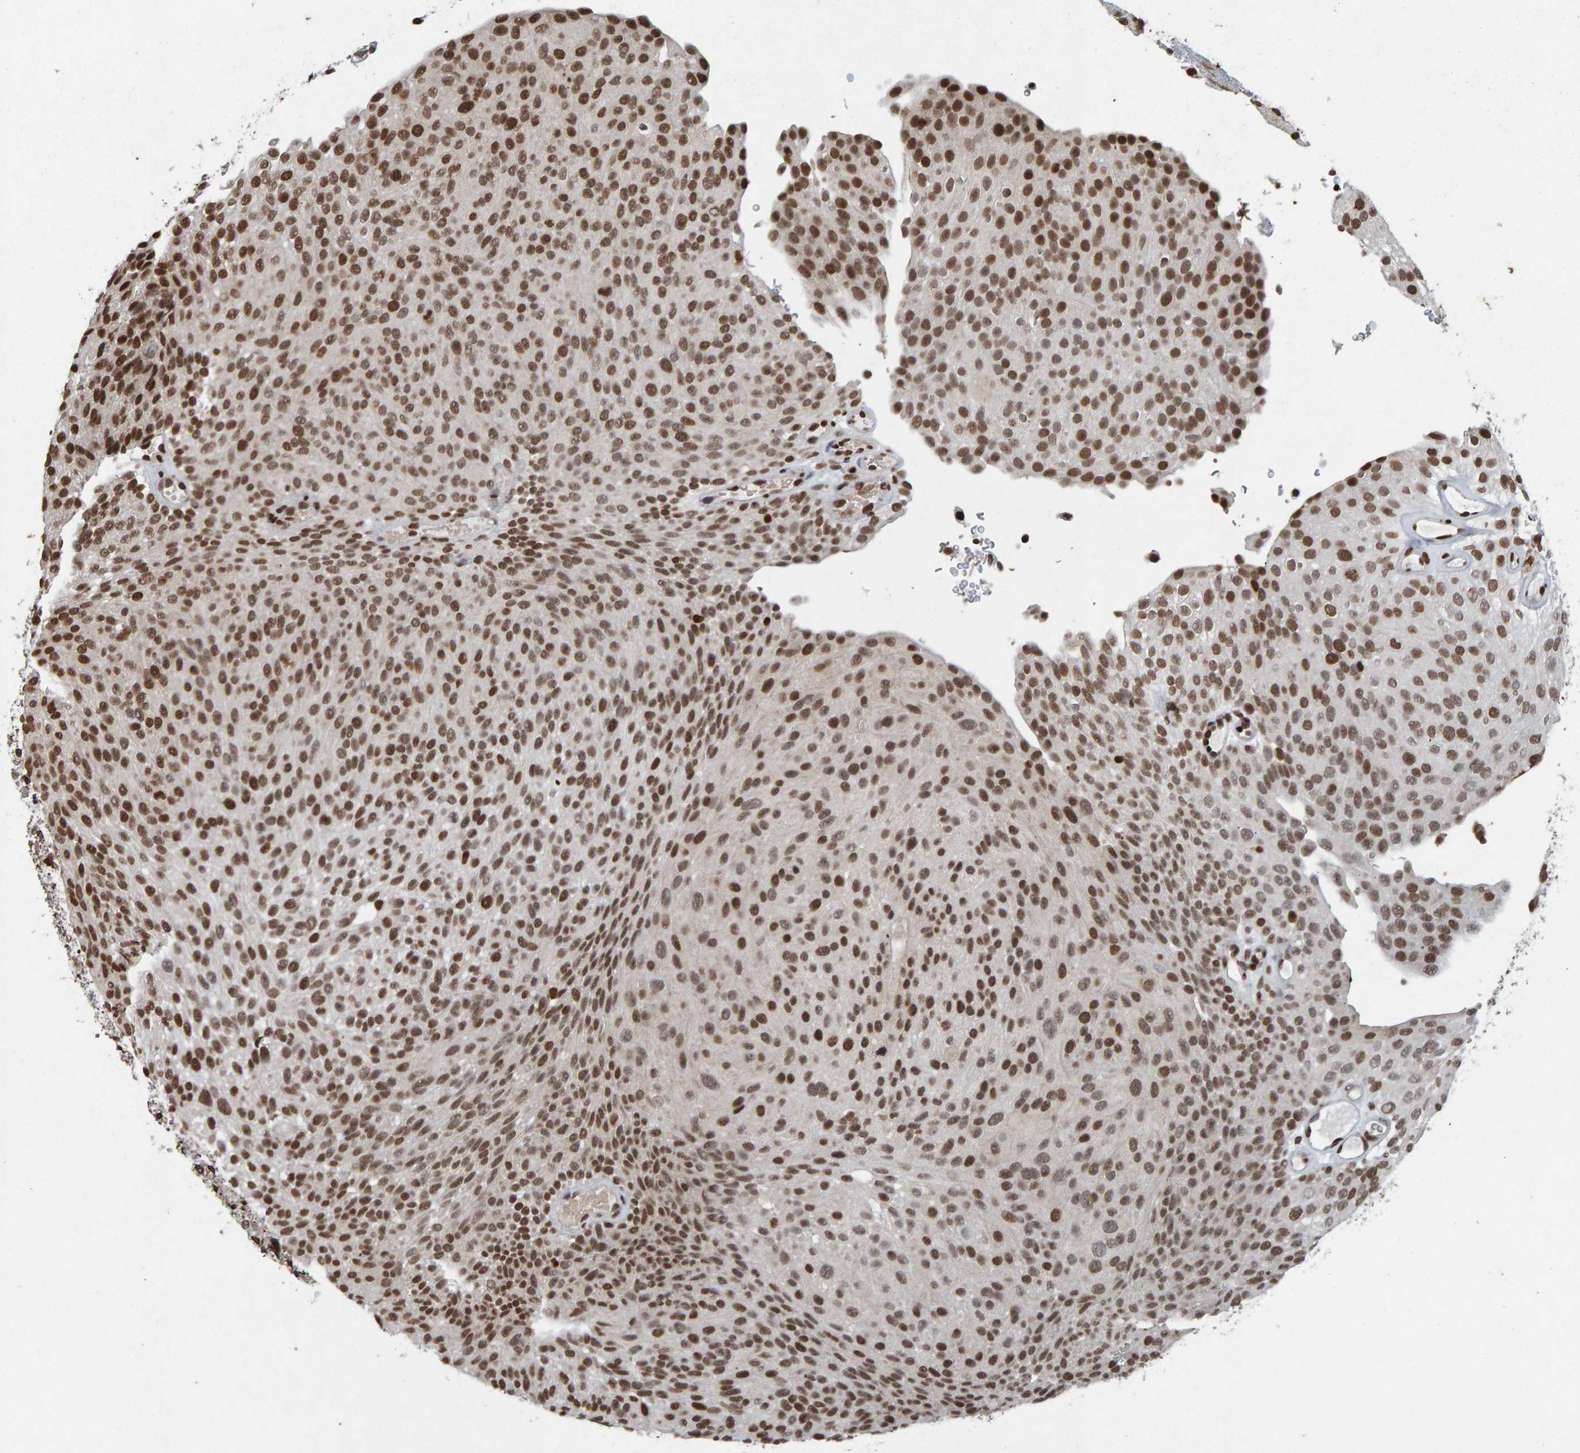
{"staining": {"intensity": "moderate", "quantity": ">75%", "location": "nuclear"}, "tissue": "urothelial cancer", "cell_type": "Tumor cells", "image_type": "cancer", "snomed": [{"axis": "morphology", "description": "Urothelial carcinoma, Low grade"}, {"axis": "topography", "description": "Urinary bladder"}], "caption": "A brown stain shows moderate nuclear positivity of a protein in human urothelial cancer tumor cells.", "gene": "H2AZ1", "patient": {"sex": "male", "age": 78}}